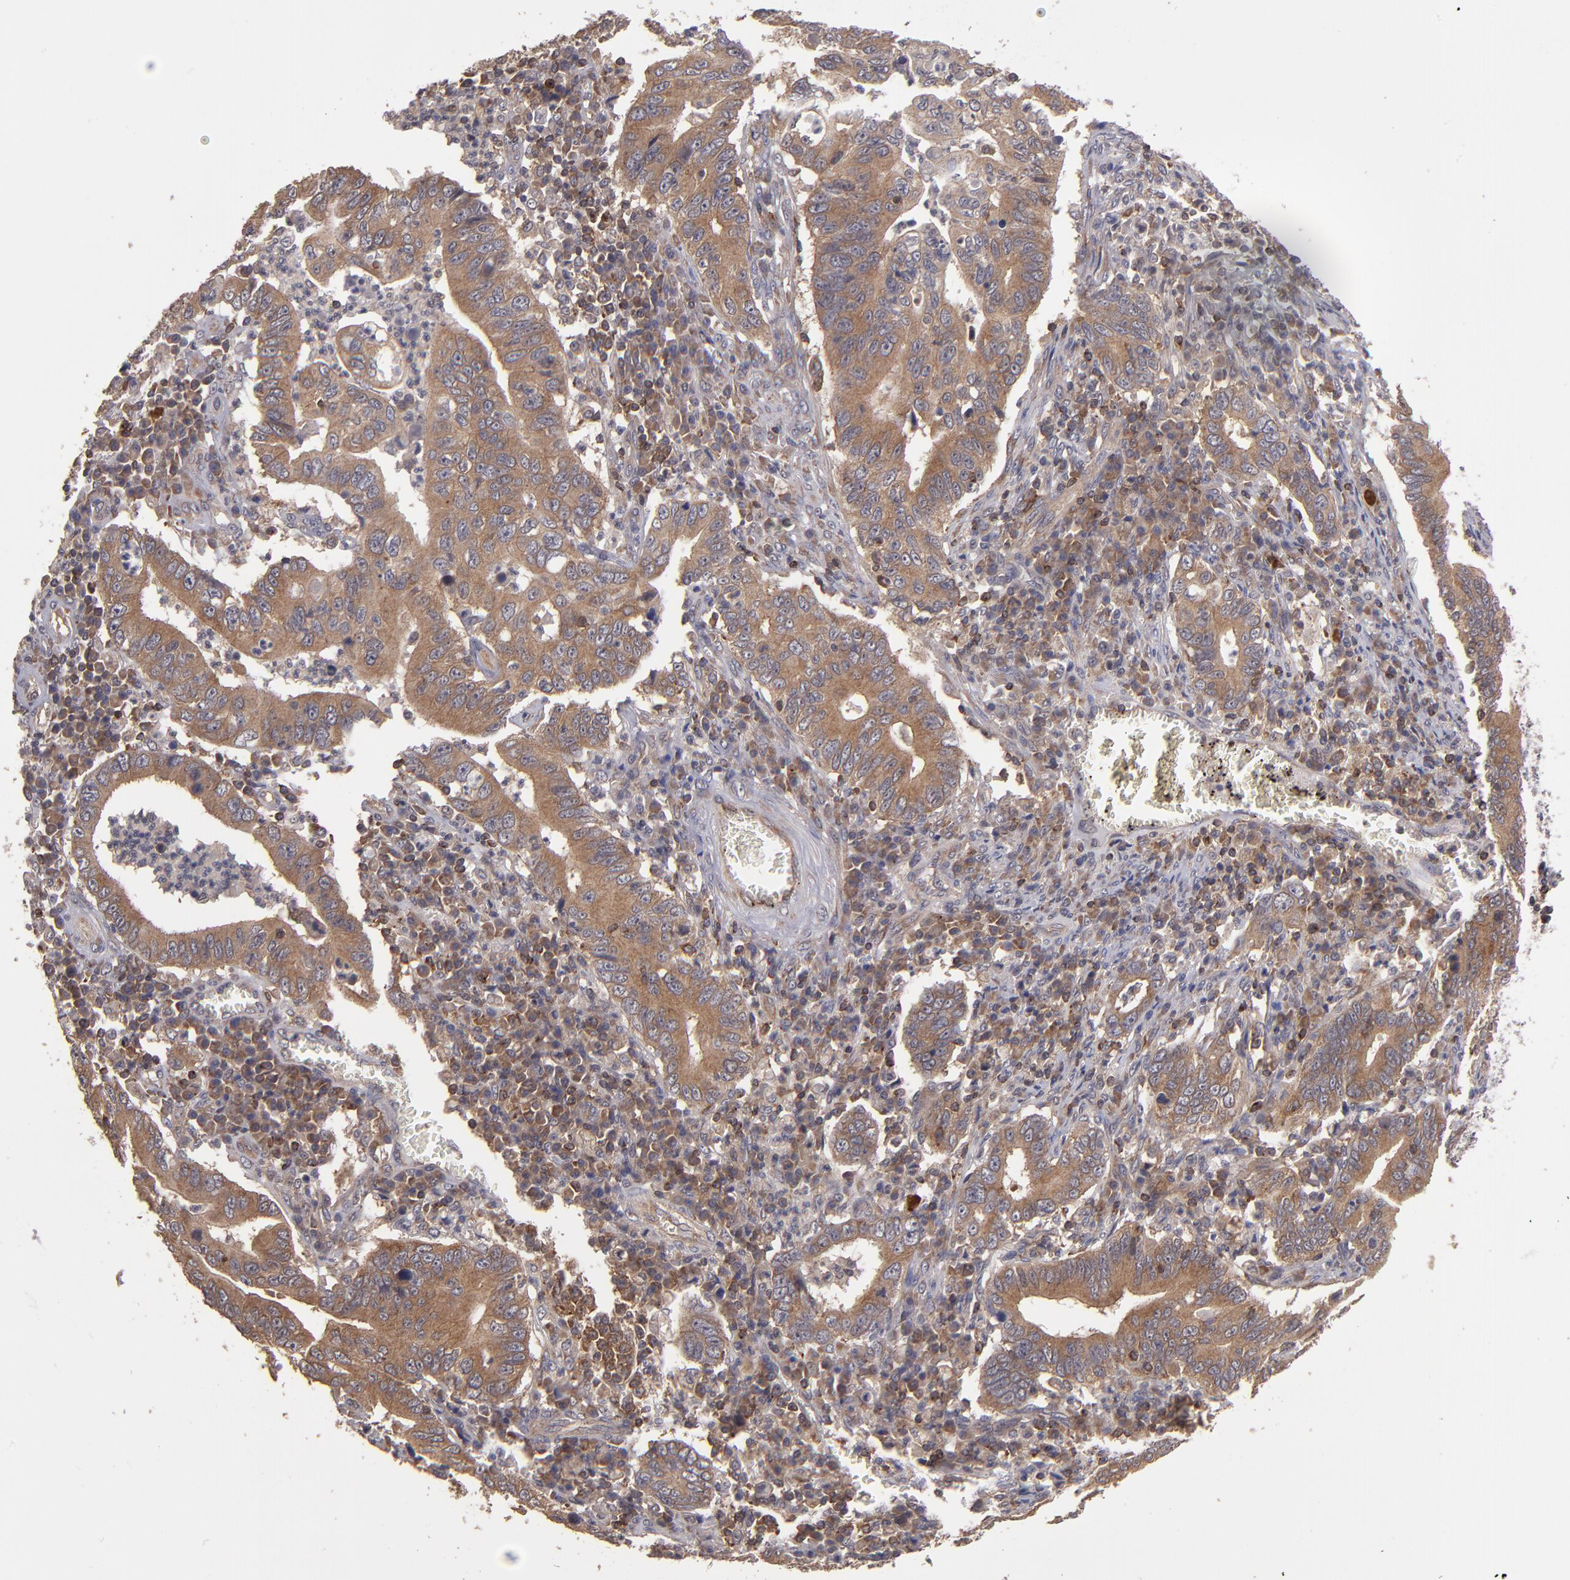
{"staining": {"intensity": "moderate", "quantity": ">75%", "location": "cytoplasmic/membranous"}, "tissue": "stomach cancer", "cell_type": "Tumor cells", "image_type": "cancer", "snomed": [{"axis": "morphology", "description": "Adenocarcinoma, NOS"}, {"axis": "topography", "description": "Stomach, upper"}], "caption": "A medium amount of moderate cytoplasmic/membranous positivity is present in approximately >75% of tumor cells in stomach adenocarcinoma tissue.", "gene": "NF2", "patient": {"sex": "male", "age": 63}}